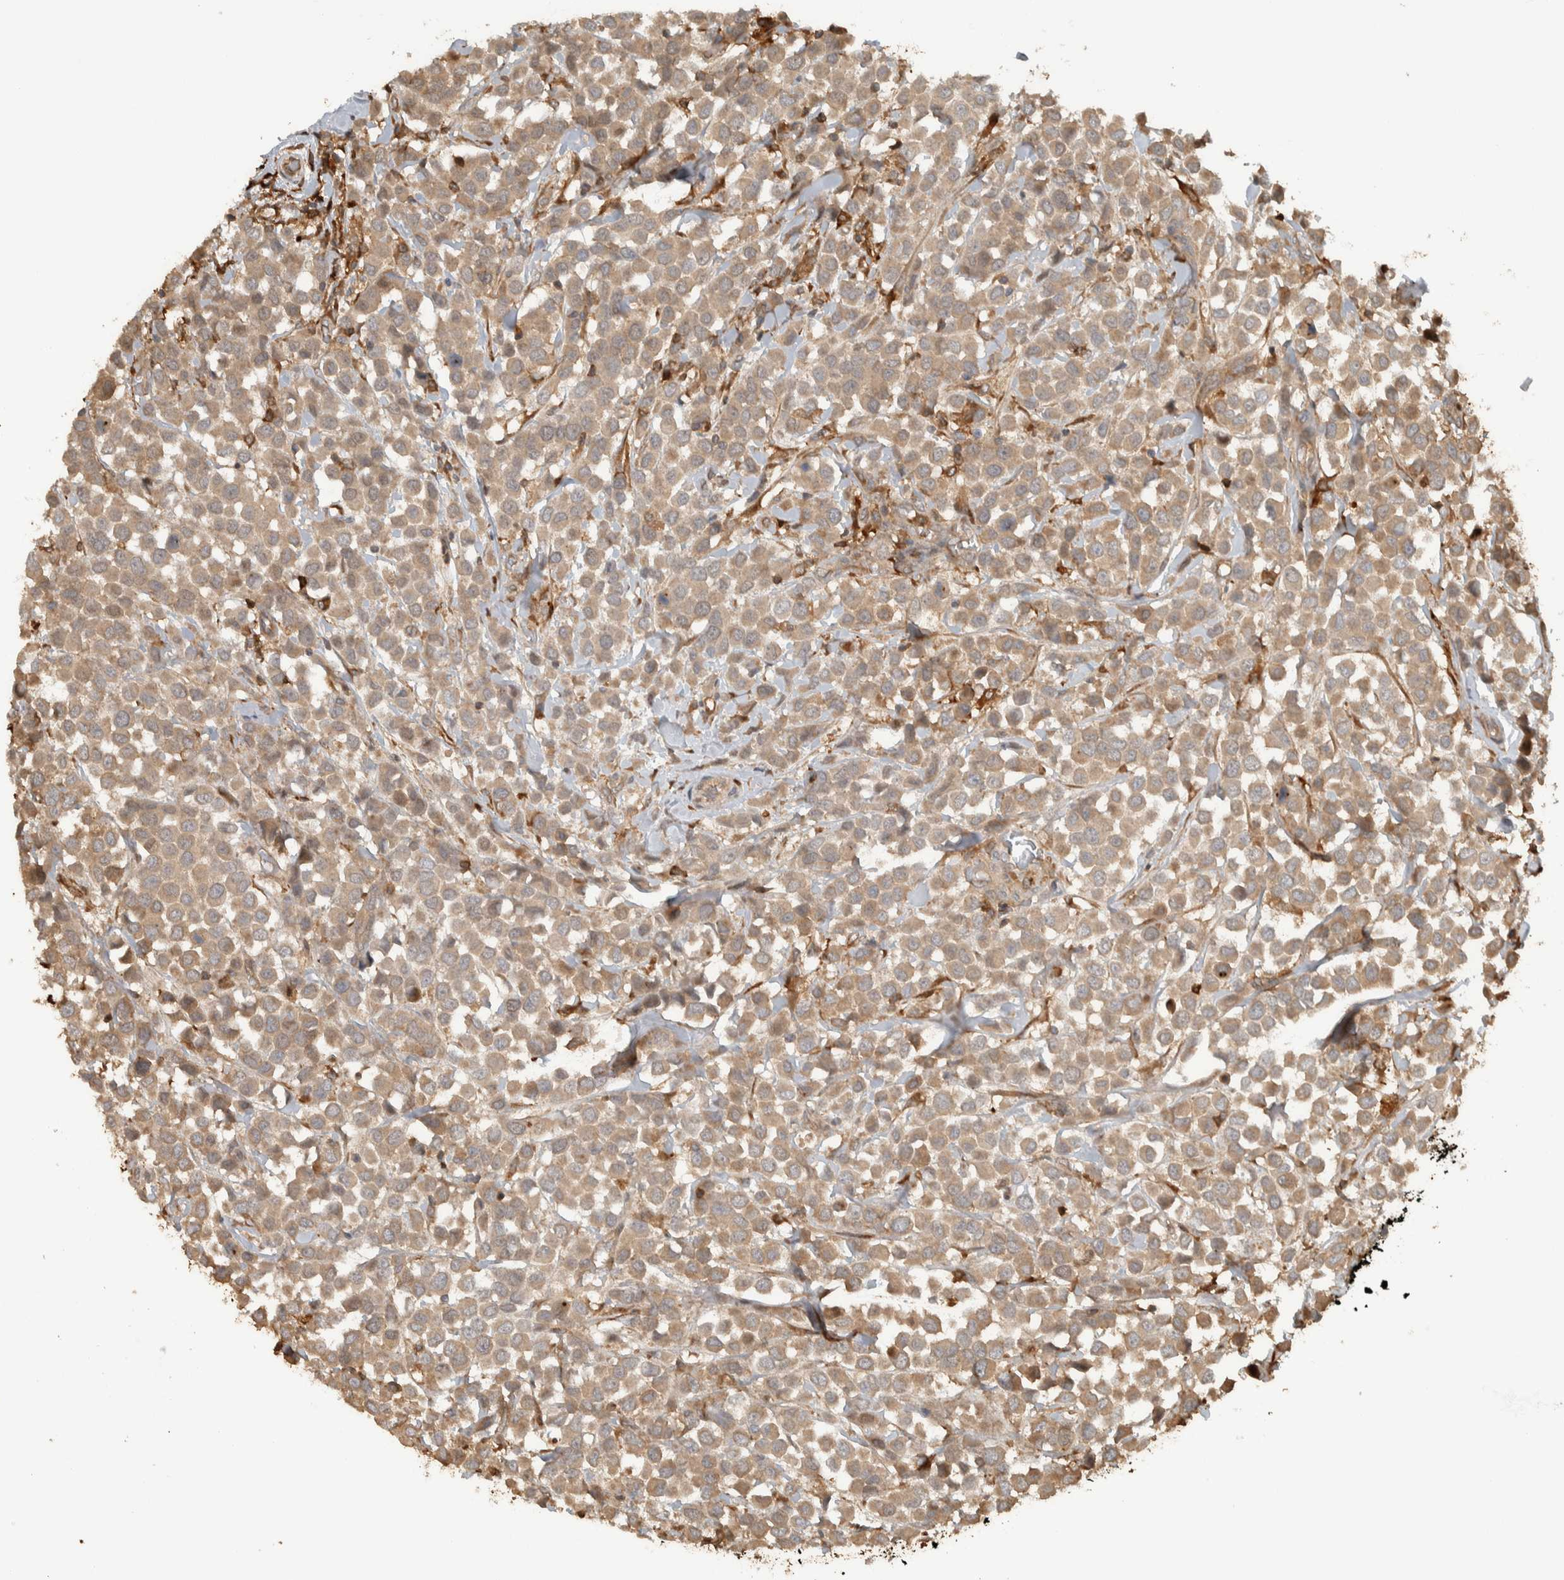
{"staining": {"intensity": "weak", "quantity": ">75%", "location": "cytoplasmic/membranous"}, "tissue": "breast cancer", "cell_type": "Tumor cells", "image_type": "cancer", "snomed": [{"axis": "morphology", "description": "Duct carcinoma"}, {"axis": "topography", "description": "Breast"}], "caption": "Immunohistochemical staining of invasive ductal carcinoma (breast) reveals low levels of weak cytoplasmic/membranous expression in approximately >75% of tumor cells.", "gene": "CNTROB", "patient": {"sex": "female", "age": 61}}